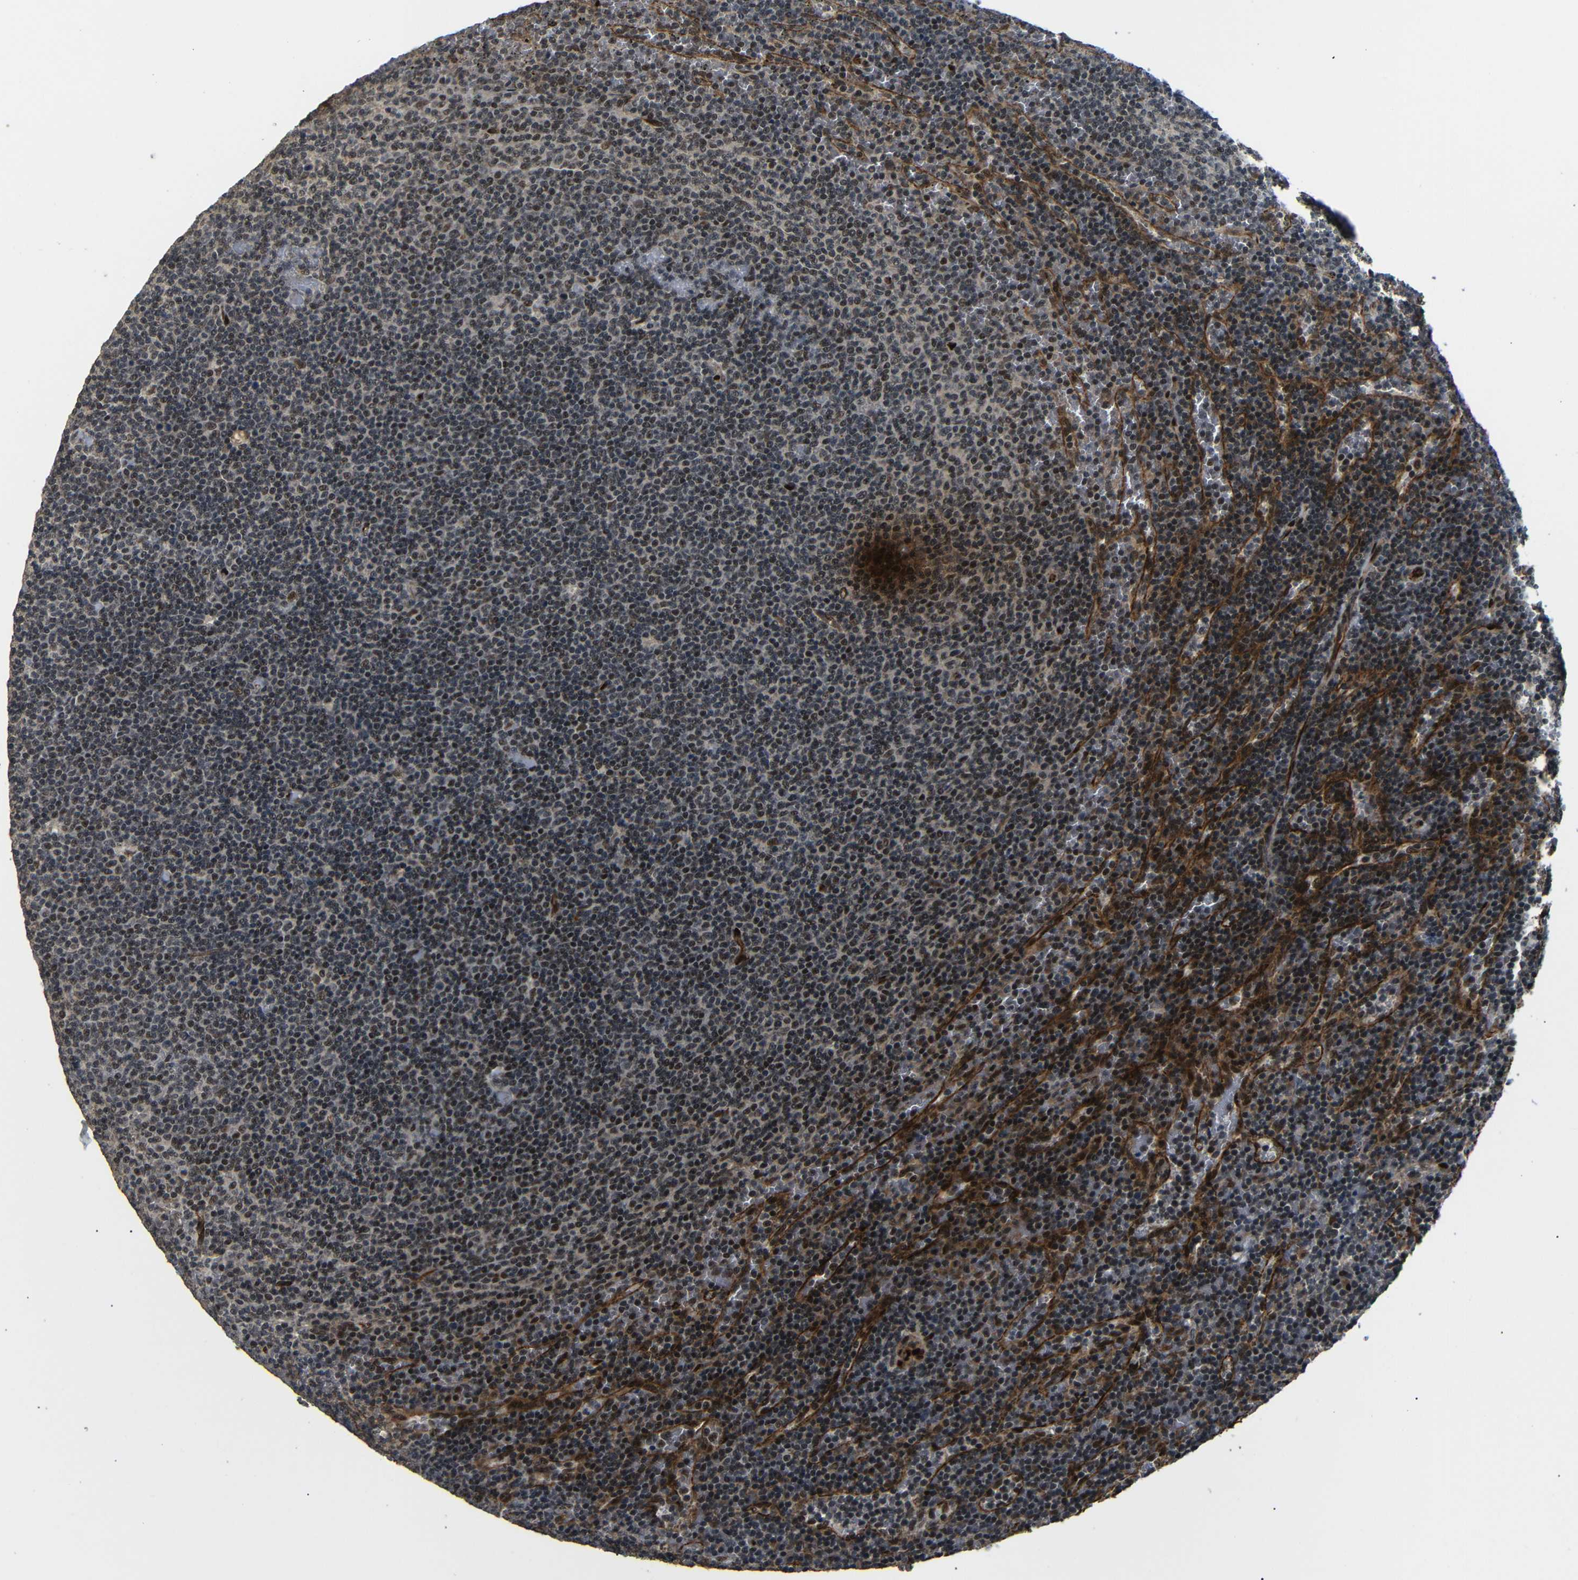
{"staining": {"intensity": "moderate", "quantity": ">75%", "location": "nuclear"}, "tissue": "lymphoma", "cell_type": "Tumor cells", "image_type": "cancer", "snomed": [{"axis": "morphology", "description": "Malignant lymphoma, non-Hodgkin's type, Low grade"}, {"axis": "topography", "description": "Spleen"}], "caption": "Immunohistochemical staining of human lymphoma shows medium levels of moderate nuclear protein expression in about >75% of tumor cells.", "gene": "TBX2", "patient": {"sex": "female", "age": 50}}